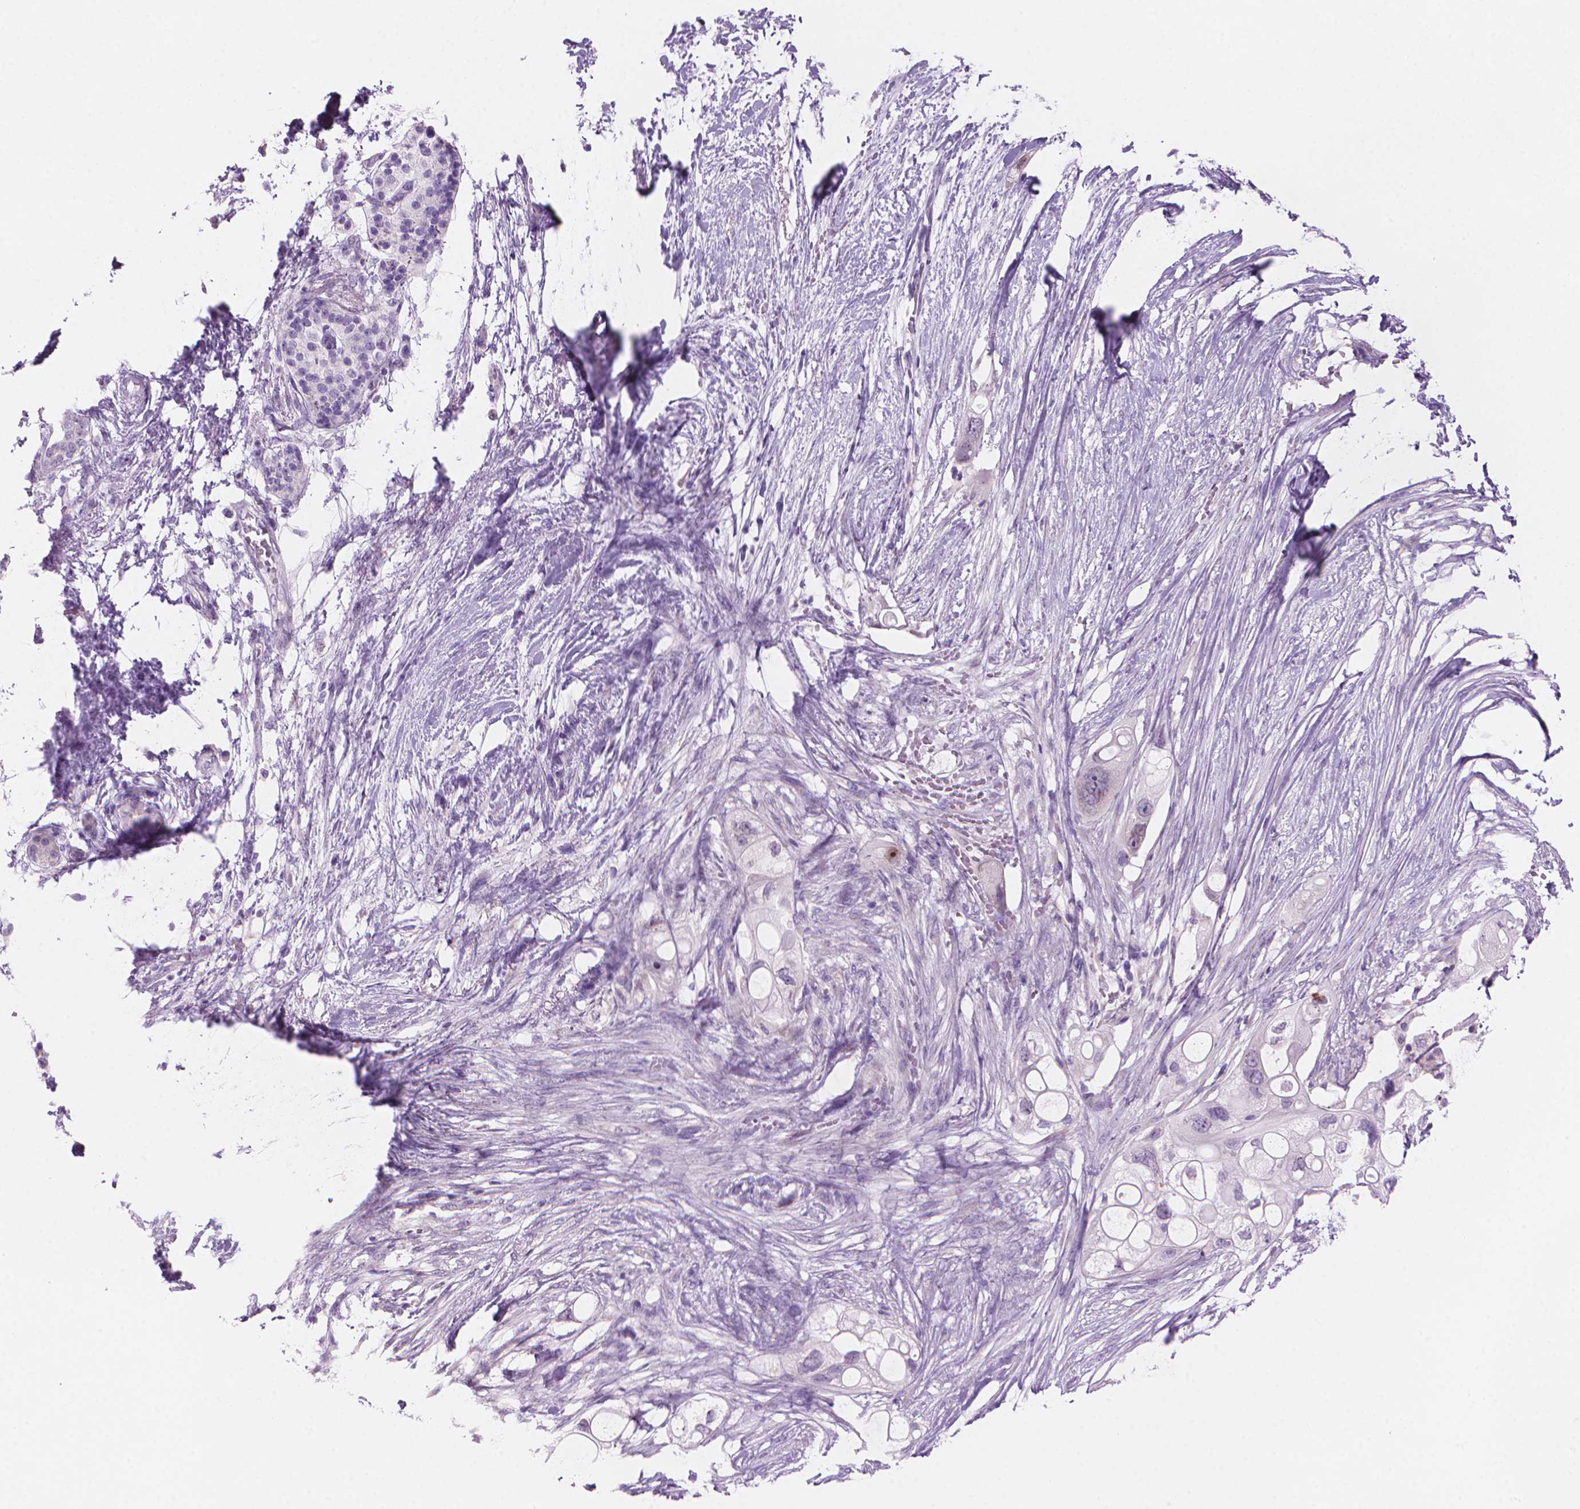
{"staining": {"intensity": "negative", "quantity": "none", "location": "none"}, "tissue": "pancreatic cancer", "cell_type": "Tumor cells", "image_type": "cancer", "snomed": [{"axis": "morphology", "description": "Adenocarcinoma, NOS"}, {"axis": "topography", "description": "Pancreas"}], "caption": "DAB immunohistochemical staining of human adenocarcinoma (pancreatic) reveals no significant expression in tumor cells.", "gene": "ENSG00000187186", "patient": {"sex": "female", "age": 72}}